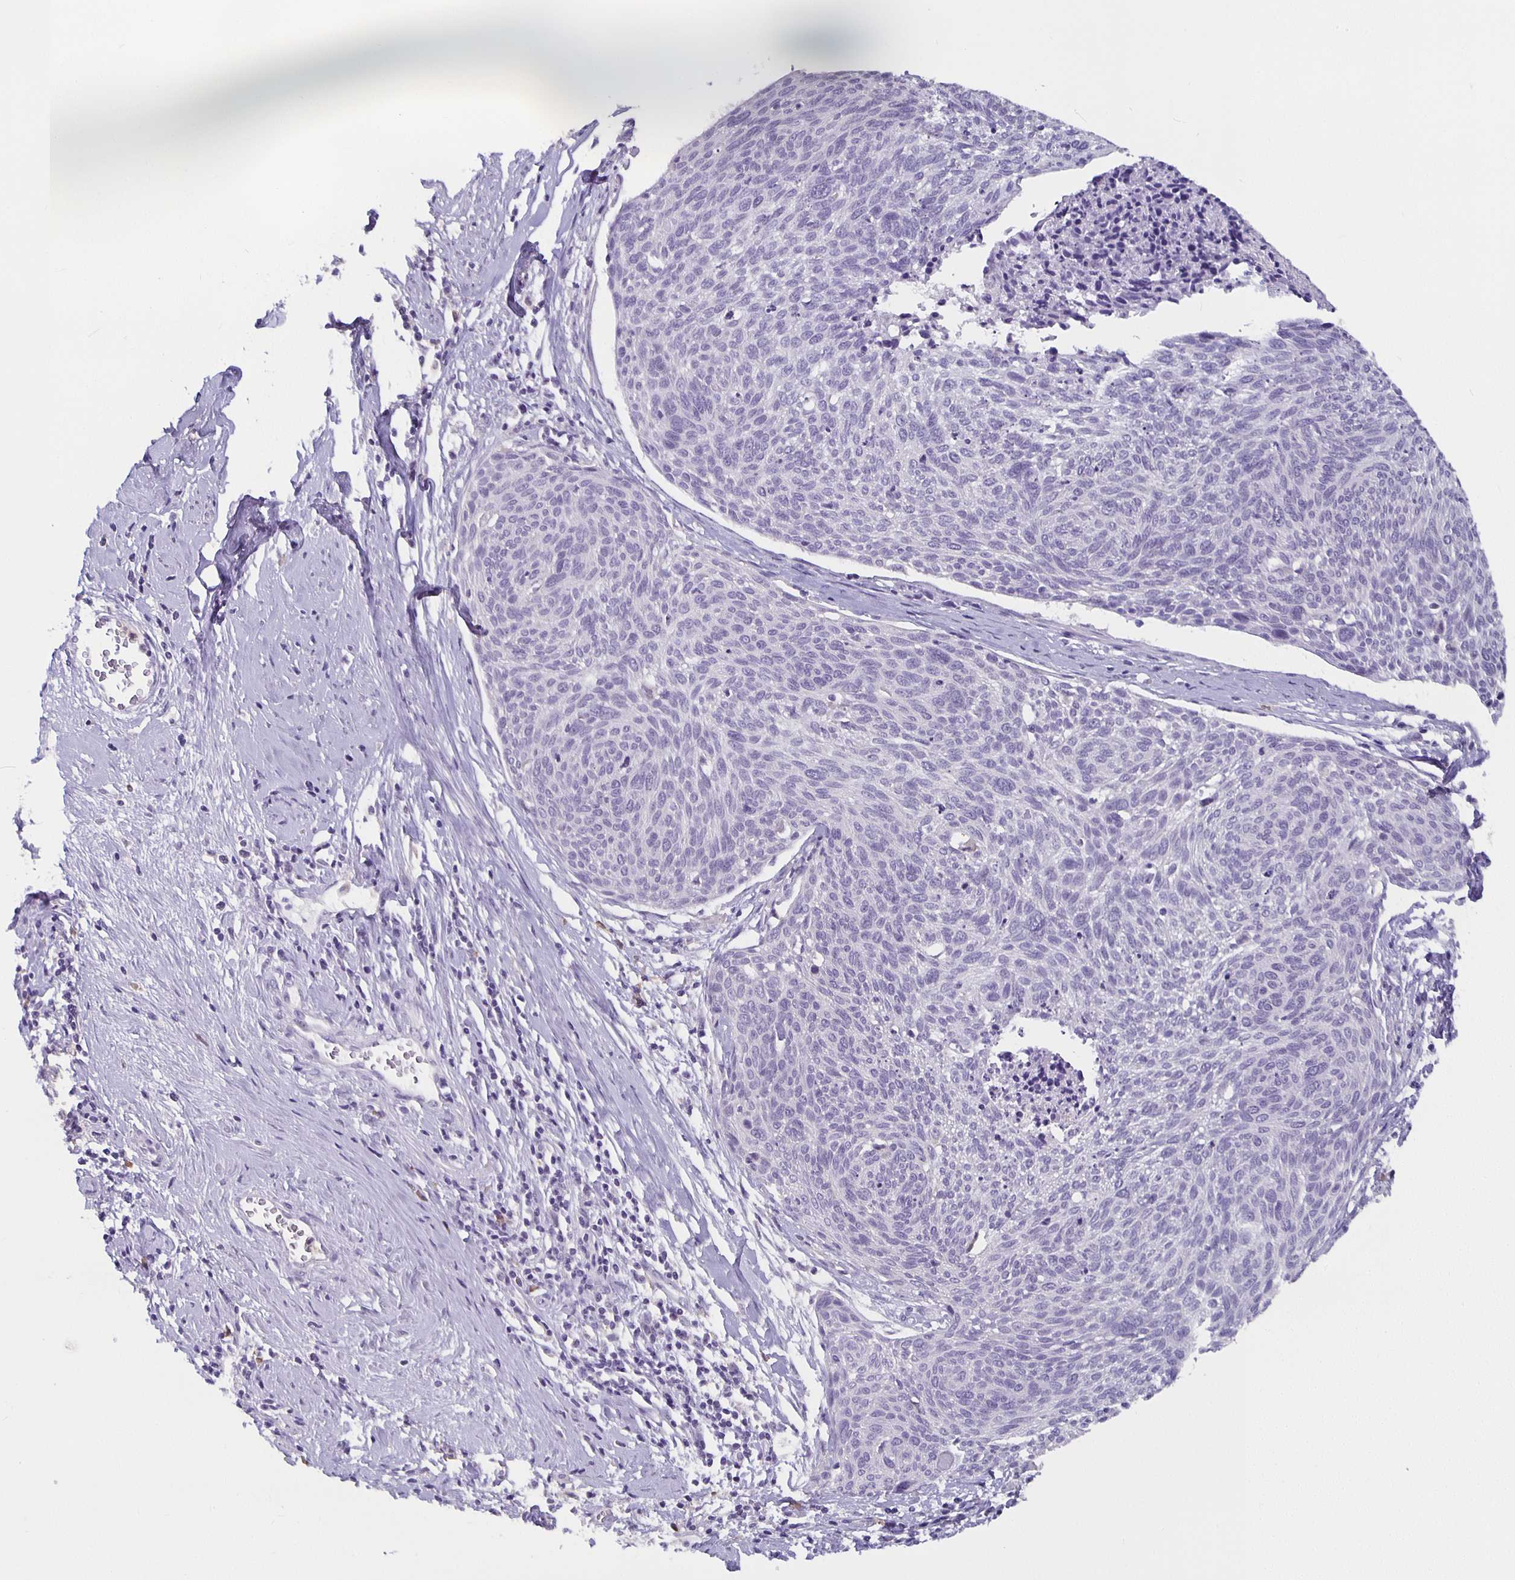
{"staining": {"intensity": "negative", "quantity": "none", "location": "none"}, "tissue": "cervical cancer", "cell_type": "Tumor cells", "image_type": "cancer", "snomed": [{"axis": "morphology", "description": "Squamous cell carcinoma, NOS"}, {"axis": "topography", "description": "Cervix"}], "caption": "An immunohistochemistry (IHC) image of cervical cancer is shown. There is no staining in tumor cells of cervical cancer.", "gene": "GPX4", "patient": {"sex": "female", "age": 49}}